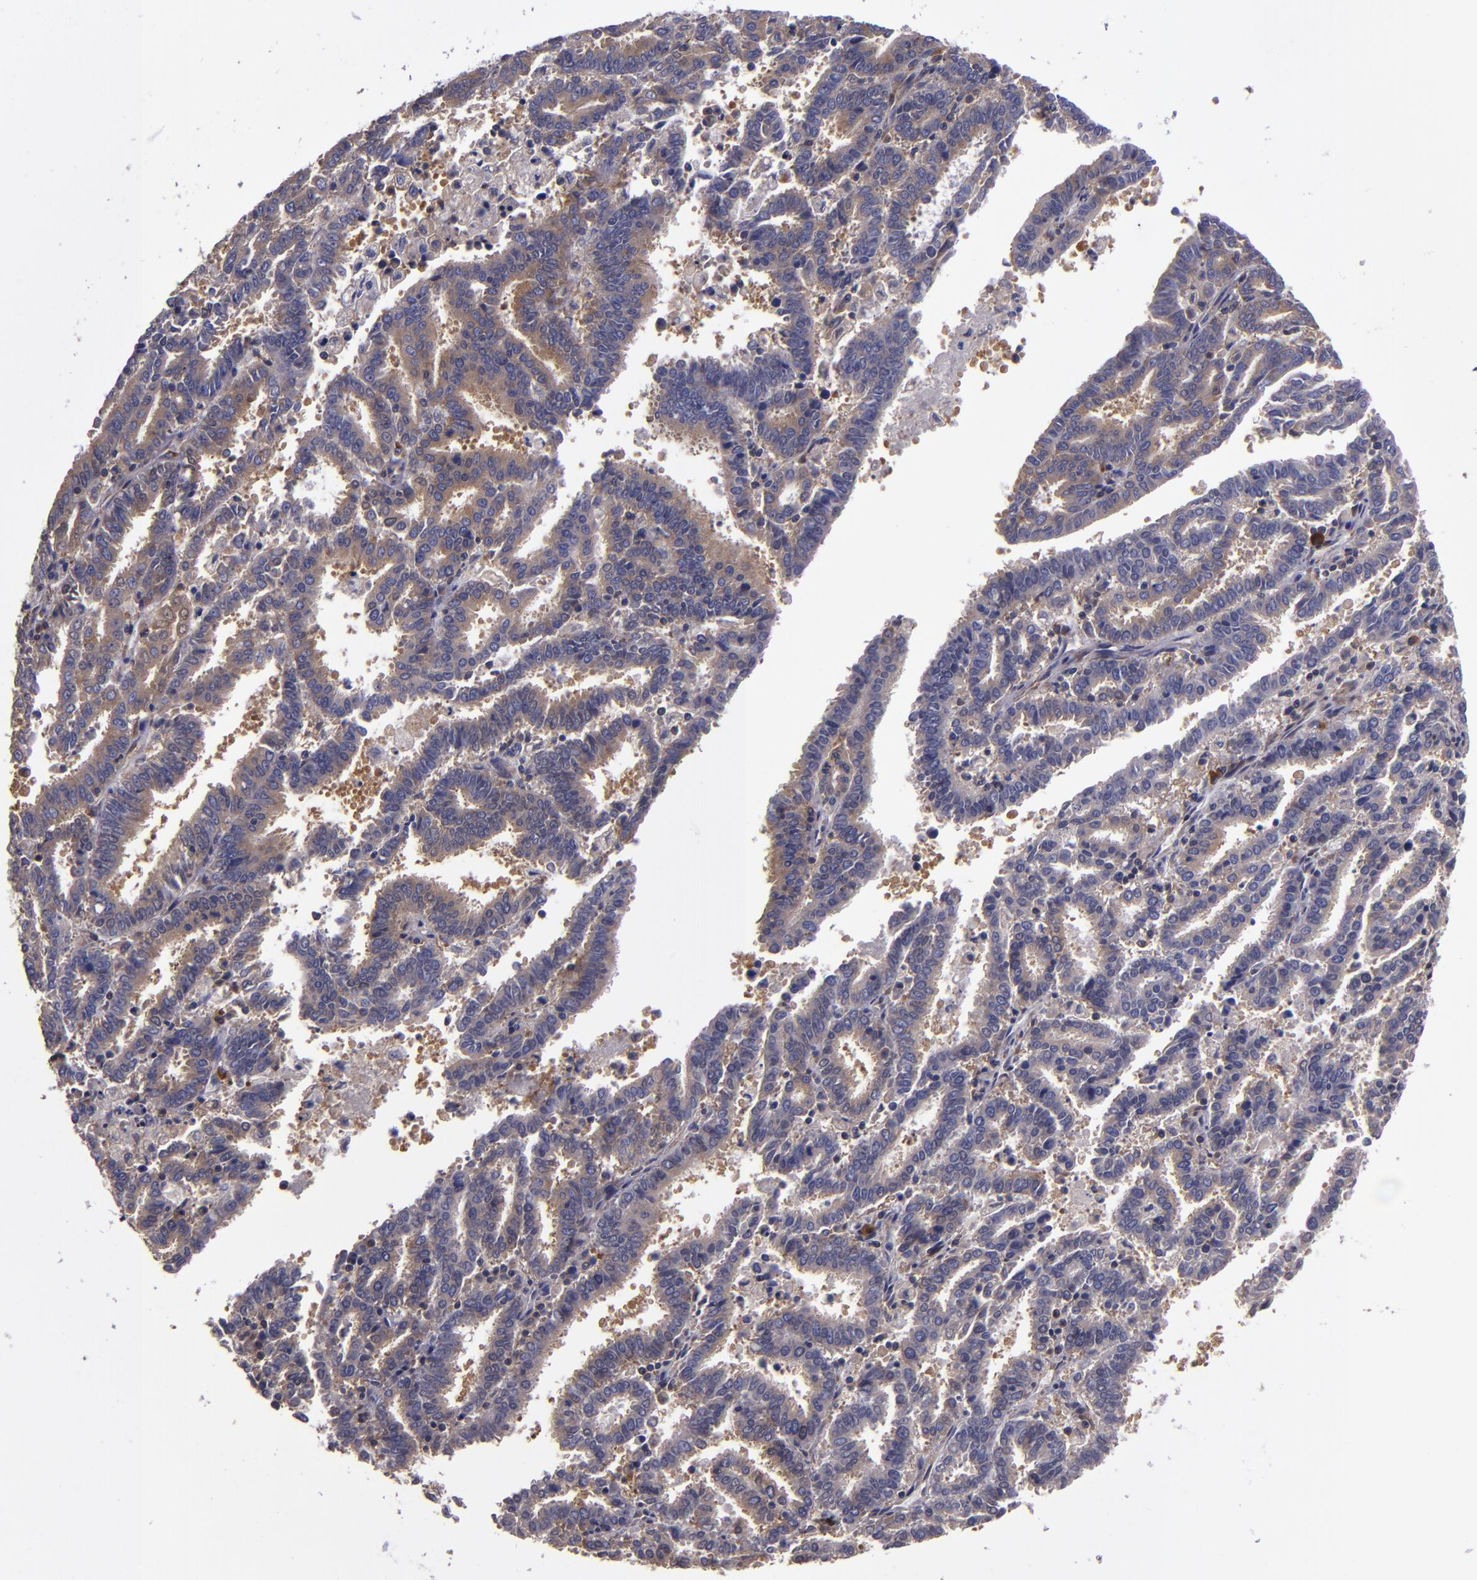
{"staining": {"intensity": "weak", "quantity": ">75%", "location": "cytoplasmic/membranous"}, "tissue": "endometrial cancer", "cell_type": "Tumor cells", "image_type": "cancer", "snomed": [{"axis": "morphology", "description": "Adenocarcinoma, NOS"}, {"axis": "topography", "description": "Uterus"}], "caption": "Weak cytoplasmic/membranous staining is present in about >75% of tumor cells in endometrial cancer.", "gene": "CARS1", "patient": {"sex": "female", "age": 83}}